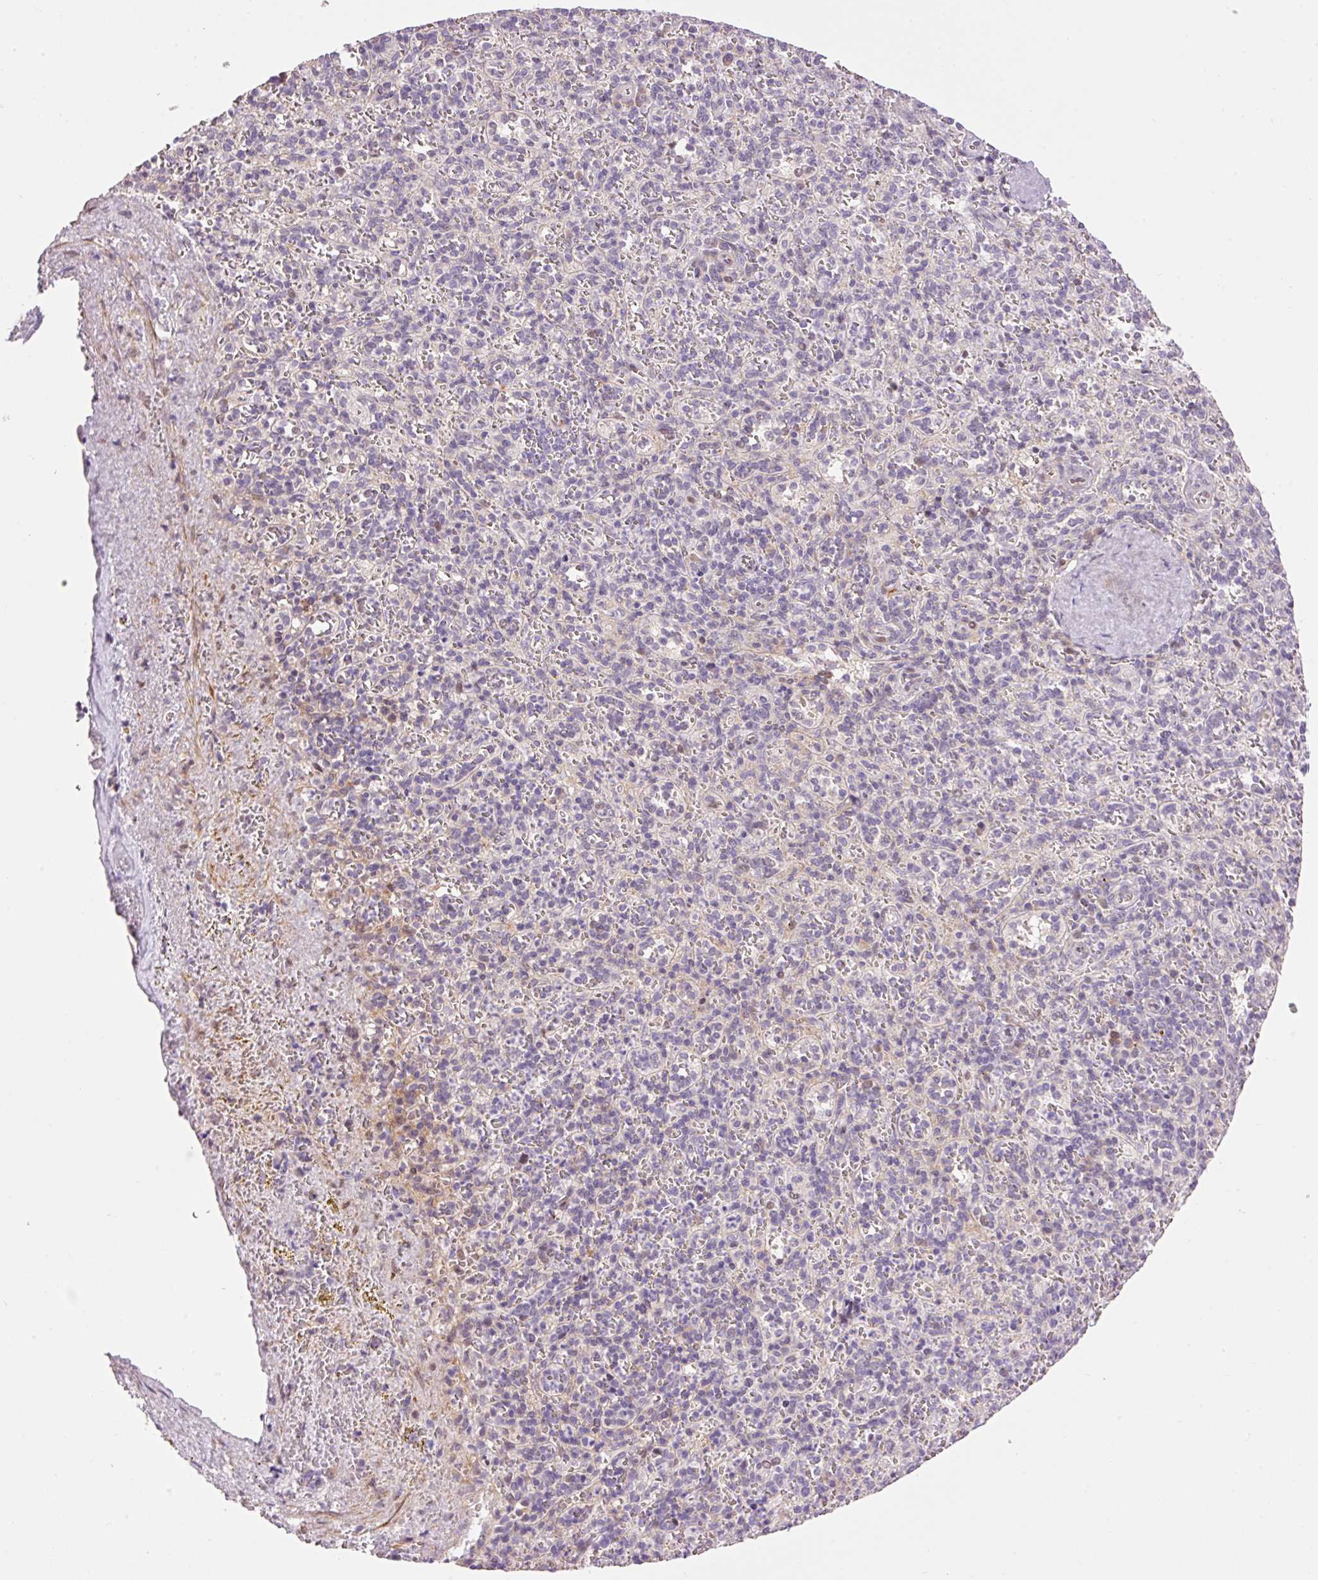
{"staining": {"intensity": "negative", "quantity": "none", "location": "none"}, "tissue": "spleen", "cell_type": "Cells in red pulp", "image_type": "normal", "snomed": [{"axis": "morphology", "description": "Normal tissue, NOS"}, {"axis": "topography", "description": "Spleen"}], "caption": "The immunohistochemistry (IHC) histopathology image has no significant expression in cells in red pulp of spleen. (Brightfield microscopy of DAB (3,3'-diaminobenzidine) IHC at high magnification).", "gene": "HNF1A", "patient": {"sex": "female", "age": 70}}